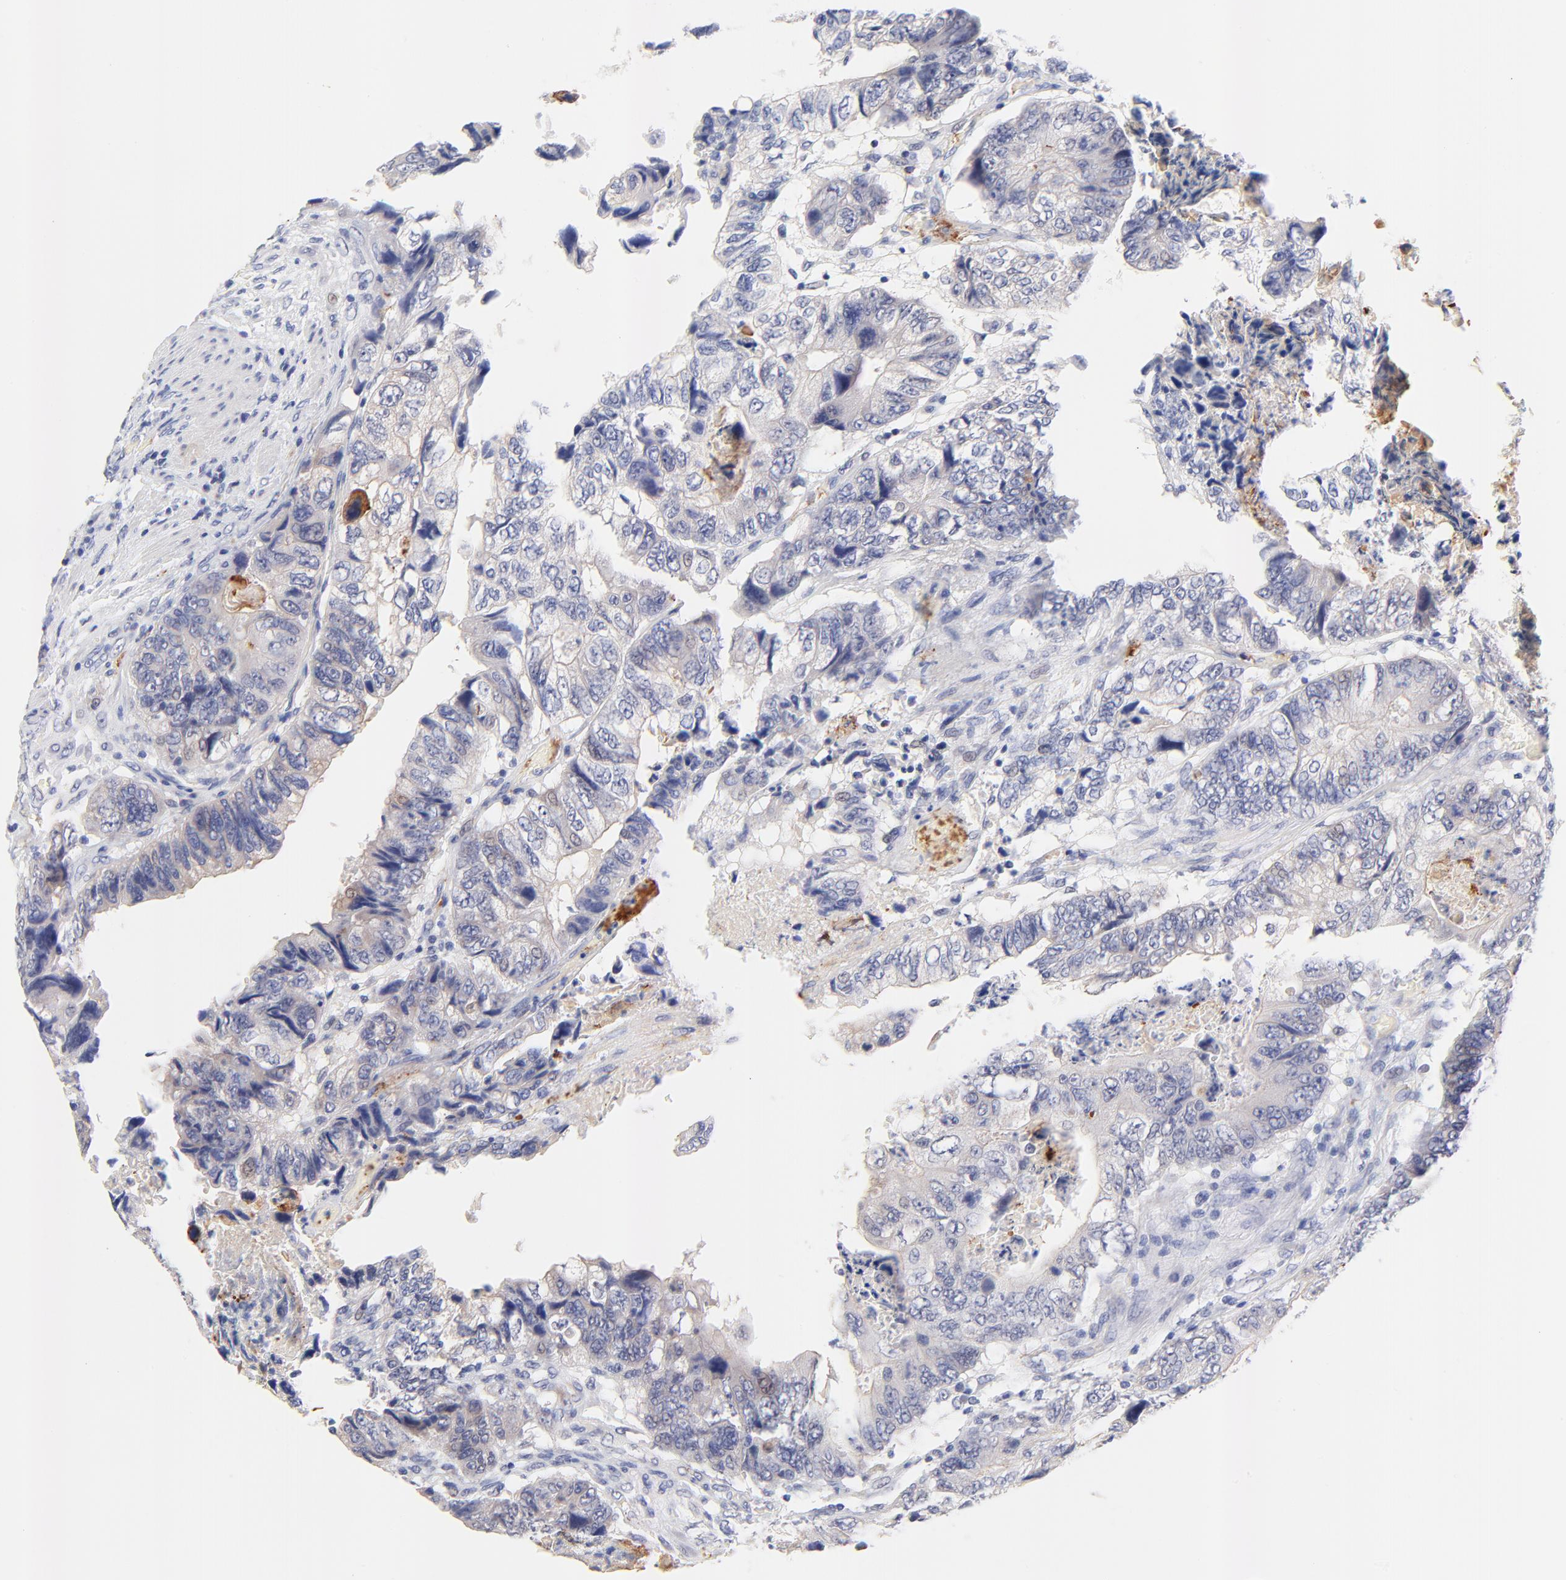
{"staining": {"intensity": "negative", "quantity": "none", "location": "none"}, "tissue": "colorectal cancer", "cell_type": "Tumor cells", "image_type": "cancer", "snomed": [{"axis": "morphology", "description": "Adenocarcinoma, NOS"}, {"axis": "topography", "description": "Rectum"}], "caption": "Photomicrograph shows no significant protein positivity in tumor cells of colorectal cancer. (DAB immunohistochemistry visualized using brightfield microscopy, high magnification).", "gene": "FAM117B", "patient": {"sex": "female", "age": 82}}